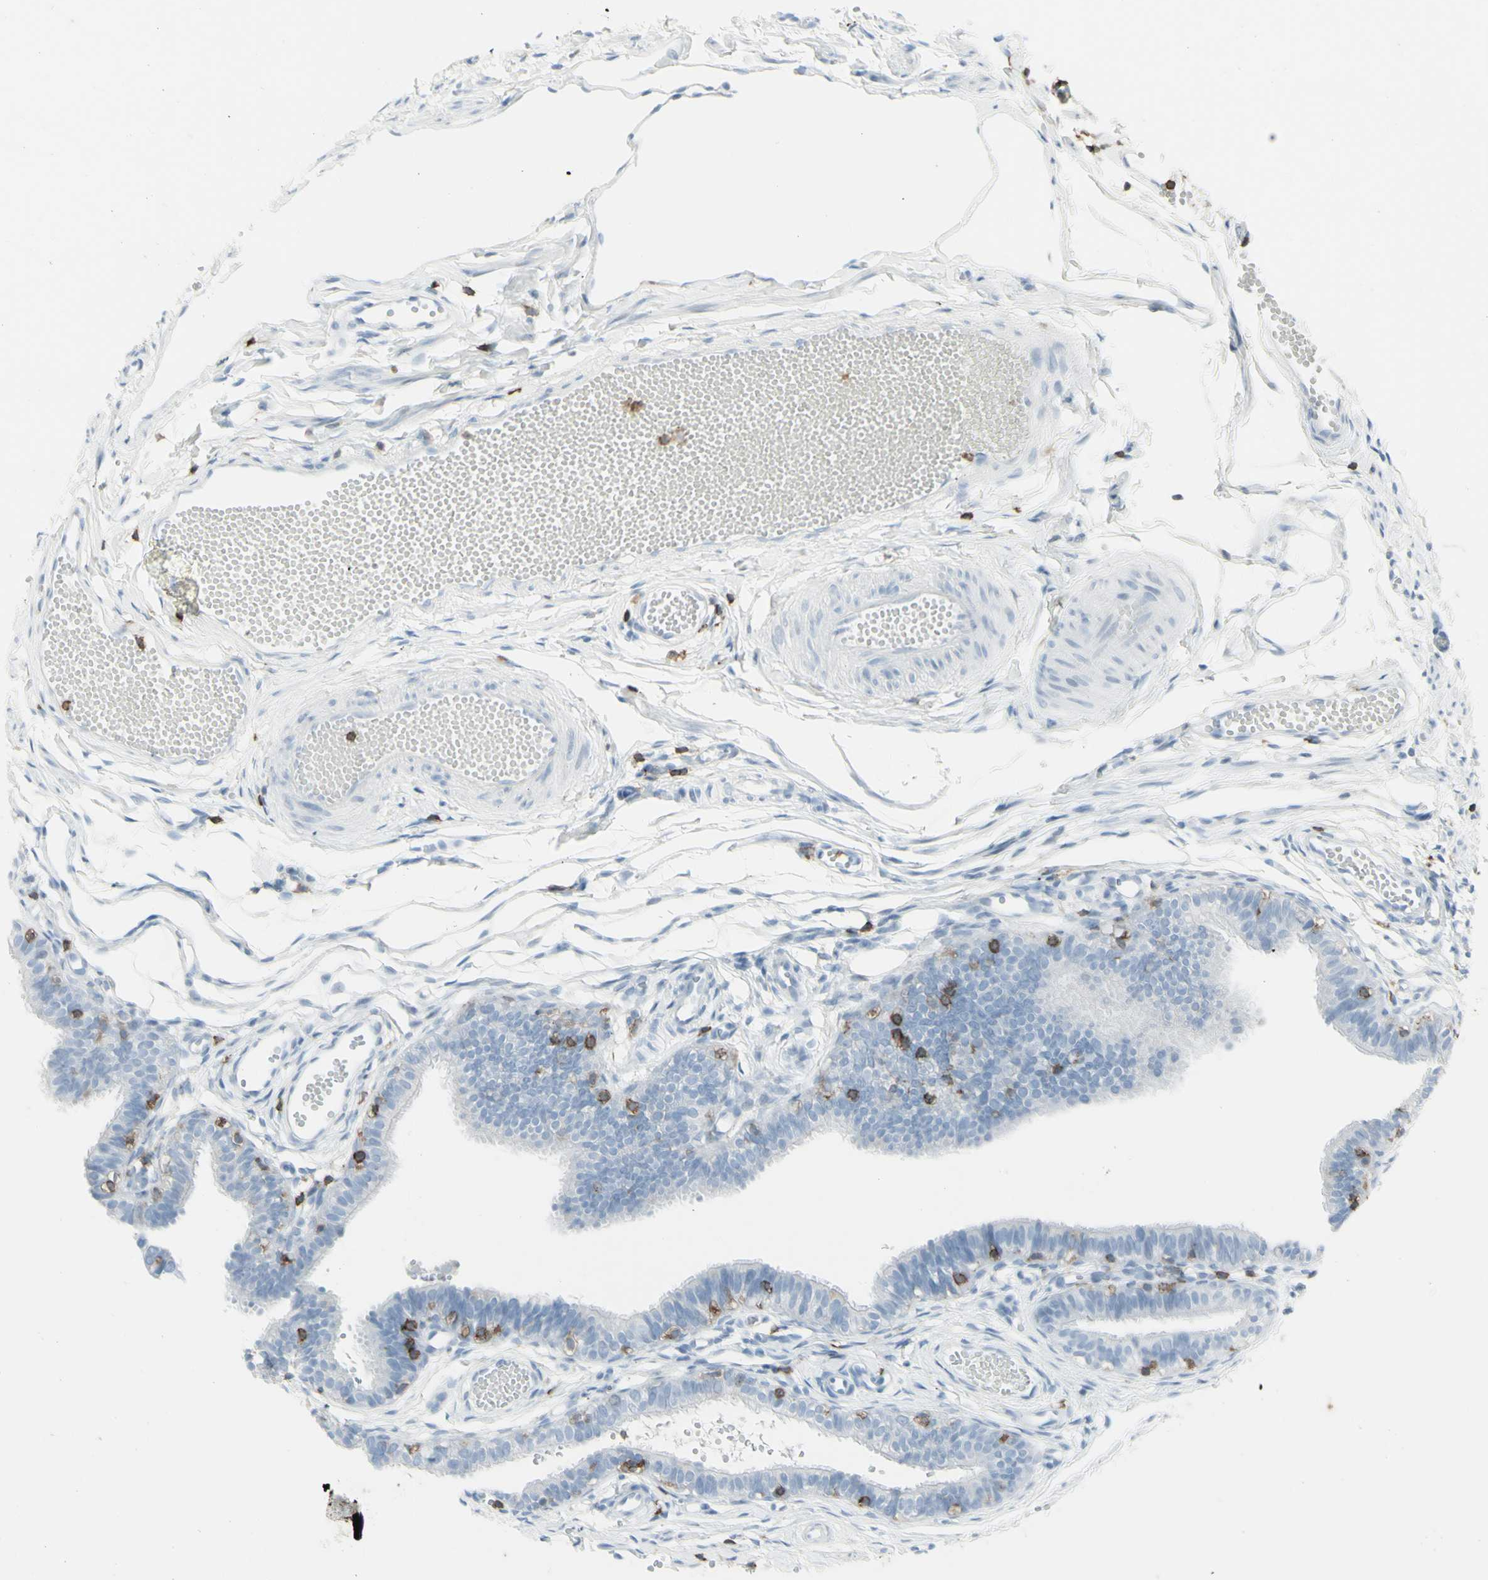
{"staining": {"intensity": "weak", "quantity": "<25%", "location": "cytoplasmic/membranous"}, "tissue": "fallopian tube", "cell_type": "Glandular cells", "image_type": "normal", "snomed": [{"axis": "morphology", "description": "Normal tissue, NOS"}, {"axis": "topography", "description": "Fallopian tube"}, {"axis": "topography", "description": "Placenta"}], "caption": "This is a photomicrograph of IHC staining of unremarkable fallopian tube, which shows no positivity in glandular cells.", "gene": "NRG1", "patient": {"sex": "female", "age": 34}}